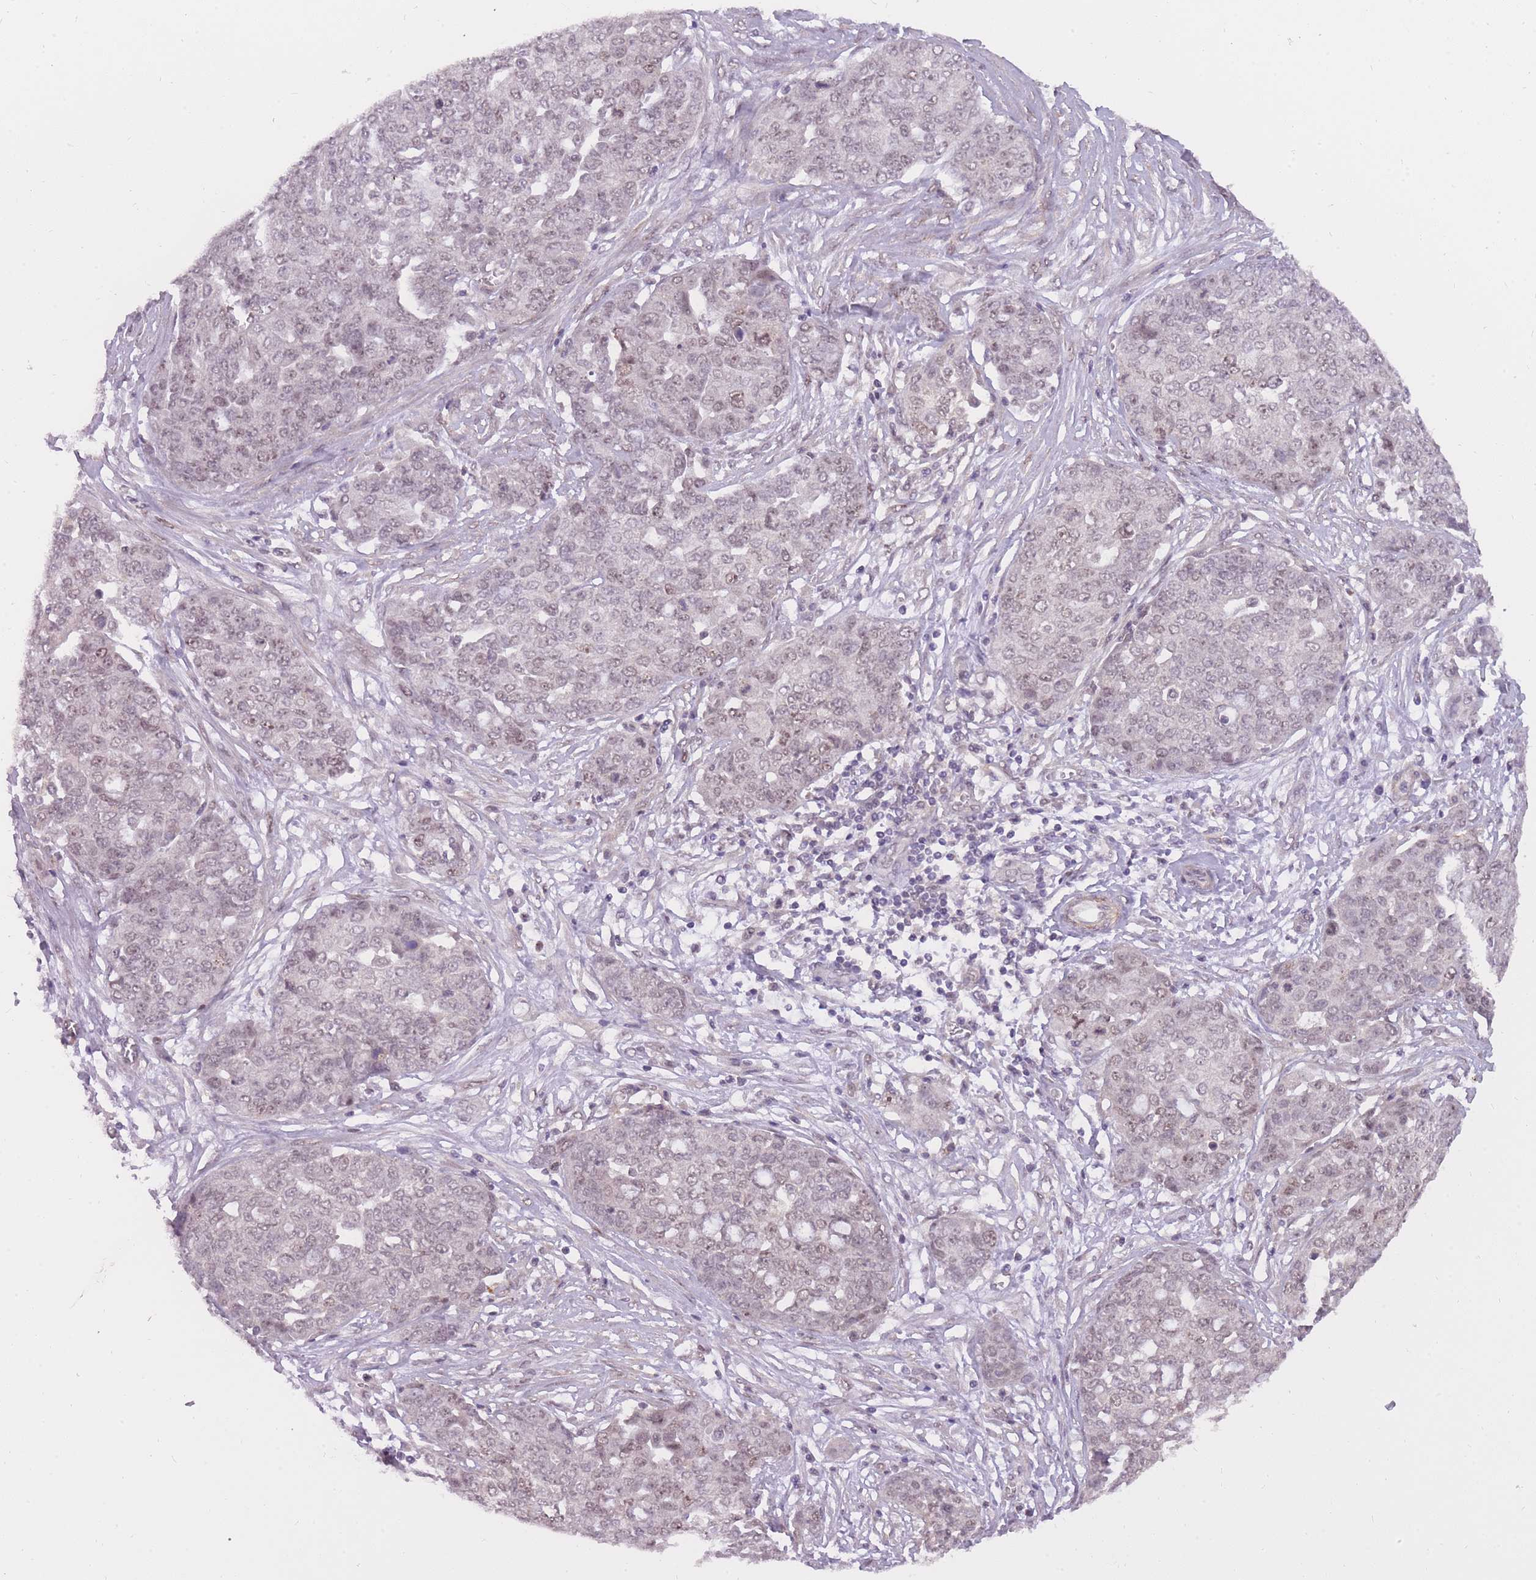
{"staining": {"intensity": "weak", "quantity": "25%-75%", "location": "nuclear"}, "tissue": "ovarian cancer", "cell_type": "Tumor cells", "image_type": "cancer", "snomed": [{"axis": "morphology", "description": "Cystadenocarcinoma, serous, NOS"}, {"axis": "topography", "description": "Soft tissue"}, {"axis": "topography", "description": "Ovary"}], "caption": "This histopathology image reveals IHC staining of ovarian cancer (serous cystadenocarcinoma), with low weak nuclear staining in approximately 25%-75% of tumor cells.", "gene": "TIGD1", "patient": {"sex": "female", "age": 57}}